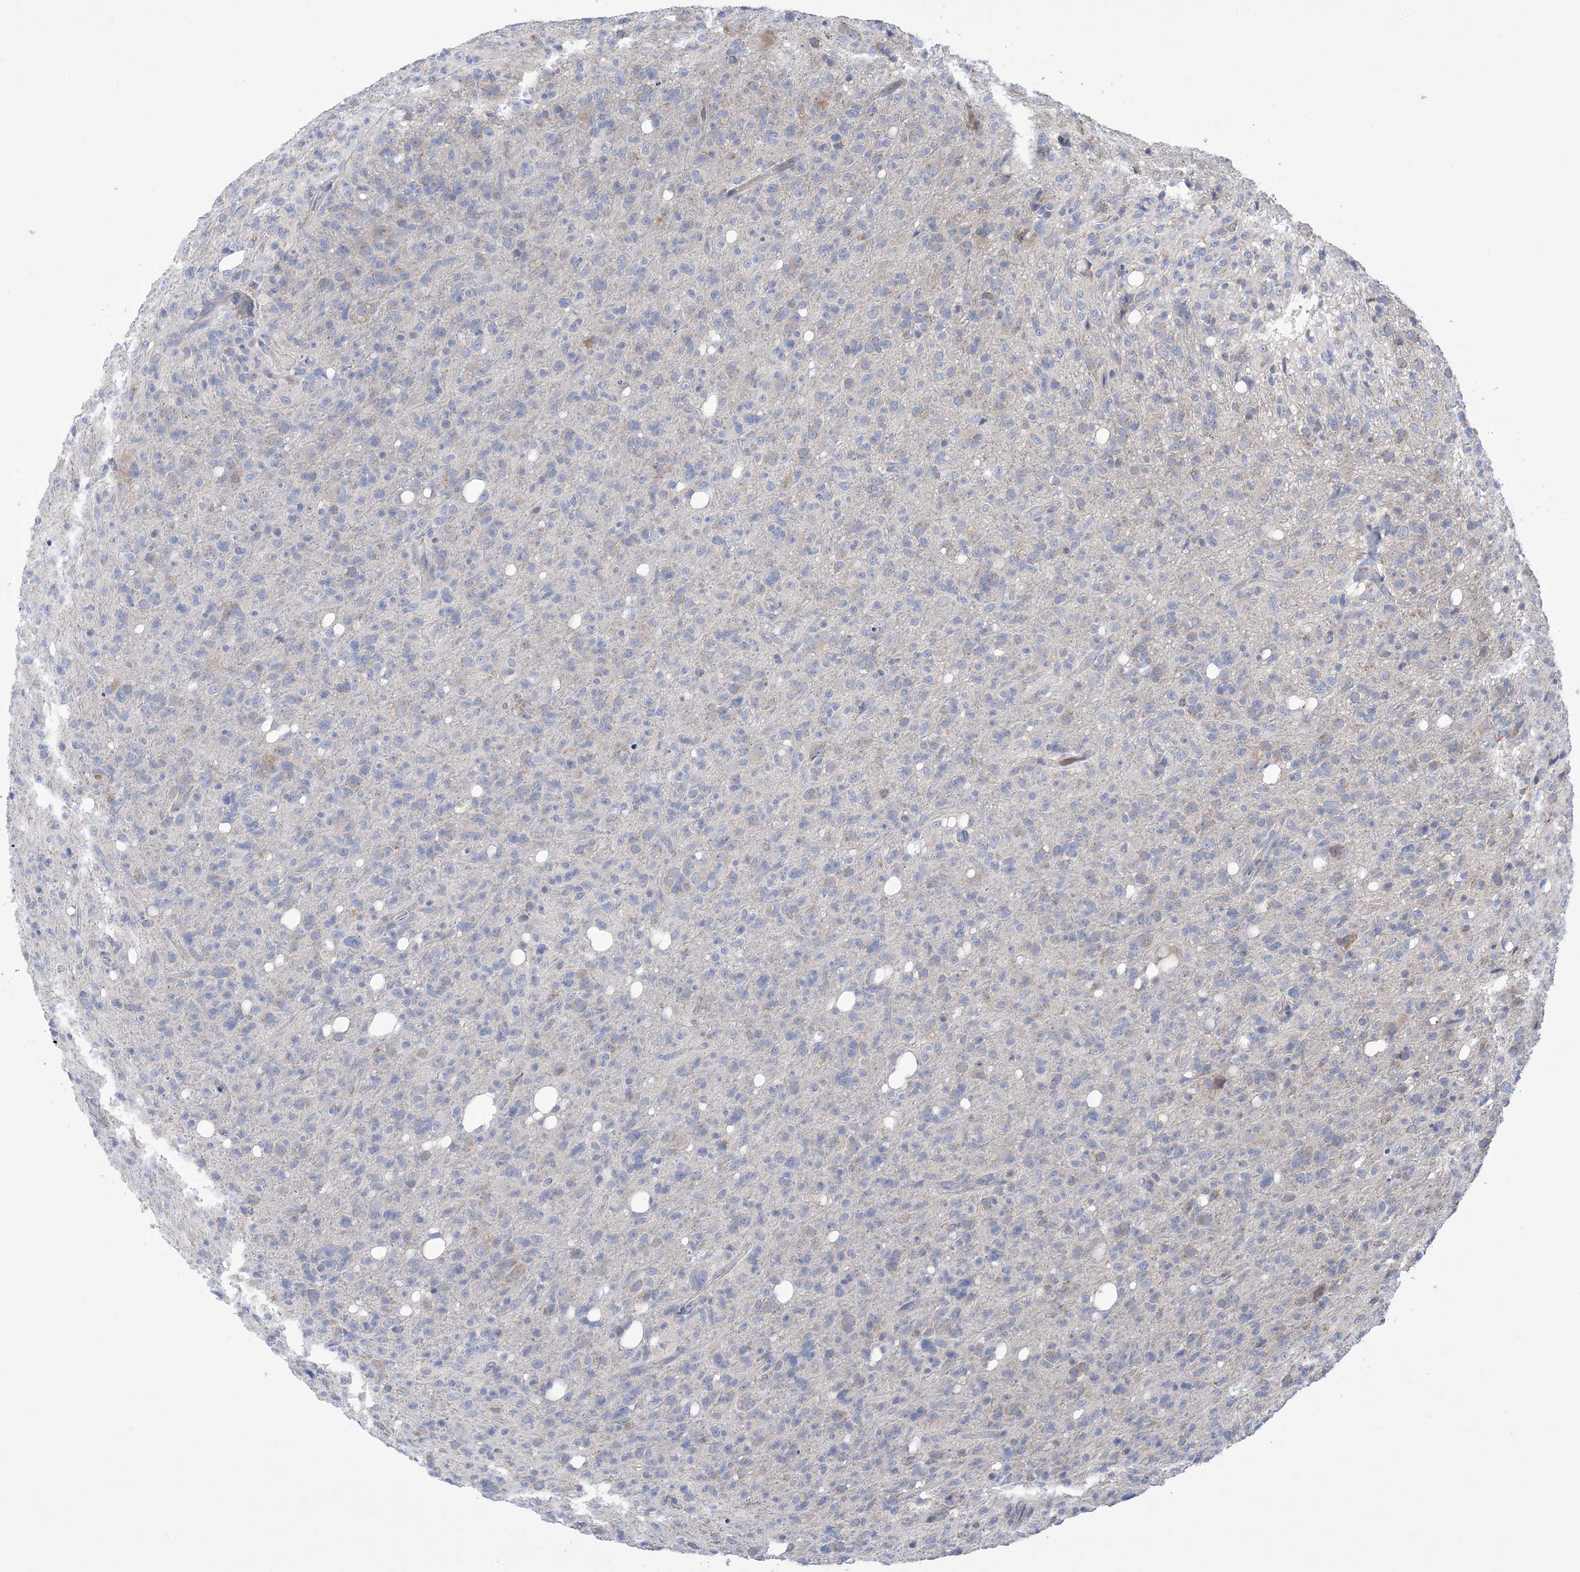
{"staining": {"intensity": "negative", "quantity": "none", "location": "none"}, "tissue": "glioma", "cell_type": "Tumor cells", "image_type": "cancer", "snomed": [{"axis": "morphology", "description": "Glioma, malignant, High grade"}, {"axis": "topography", "description": "Brain"}], "caption": "Tumor cells show no significant expression in malignant glioma (high-grade).", "gene": "CLEC16A", "patient": {"sex": "female", "age": 57}}